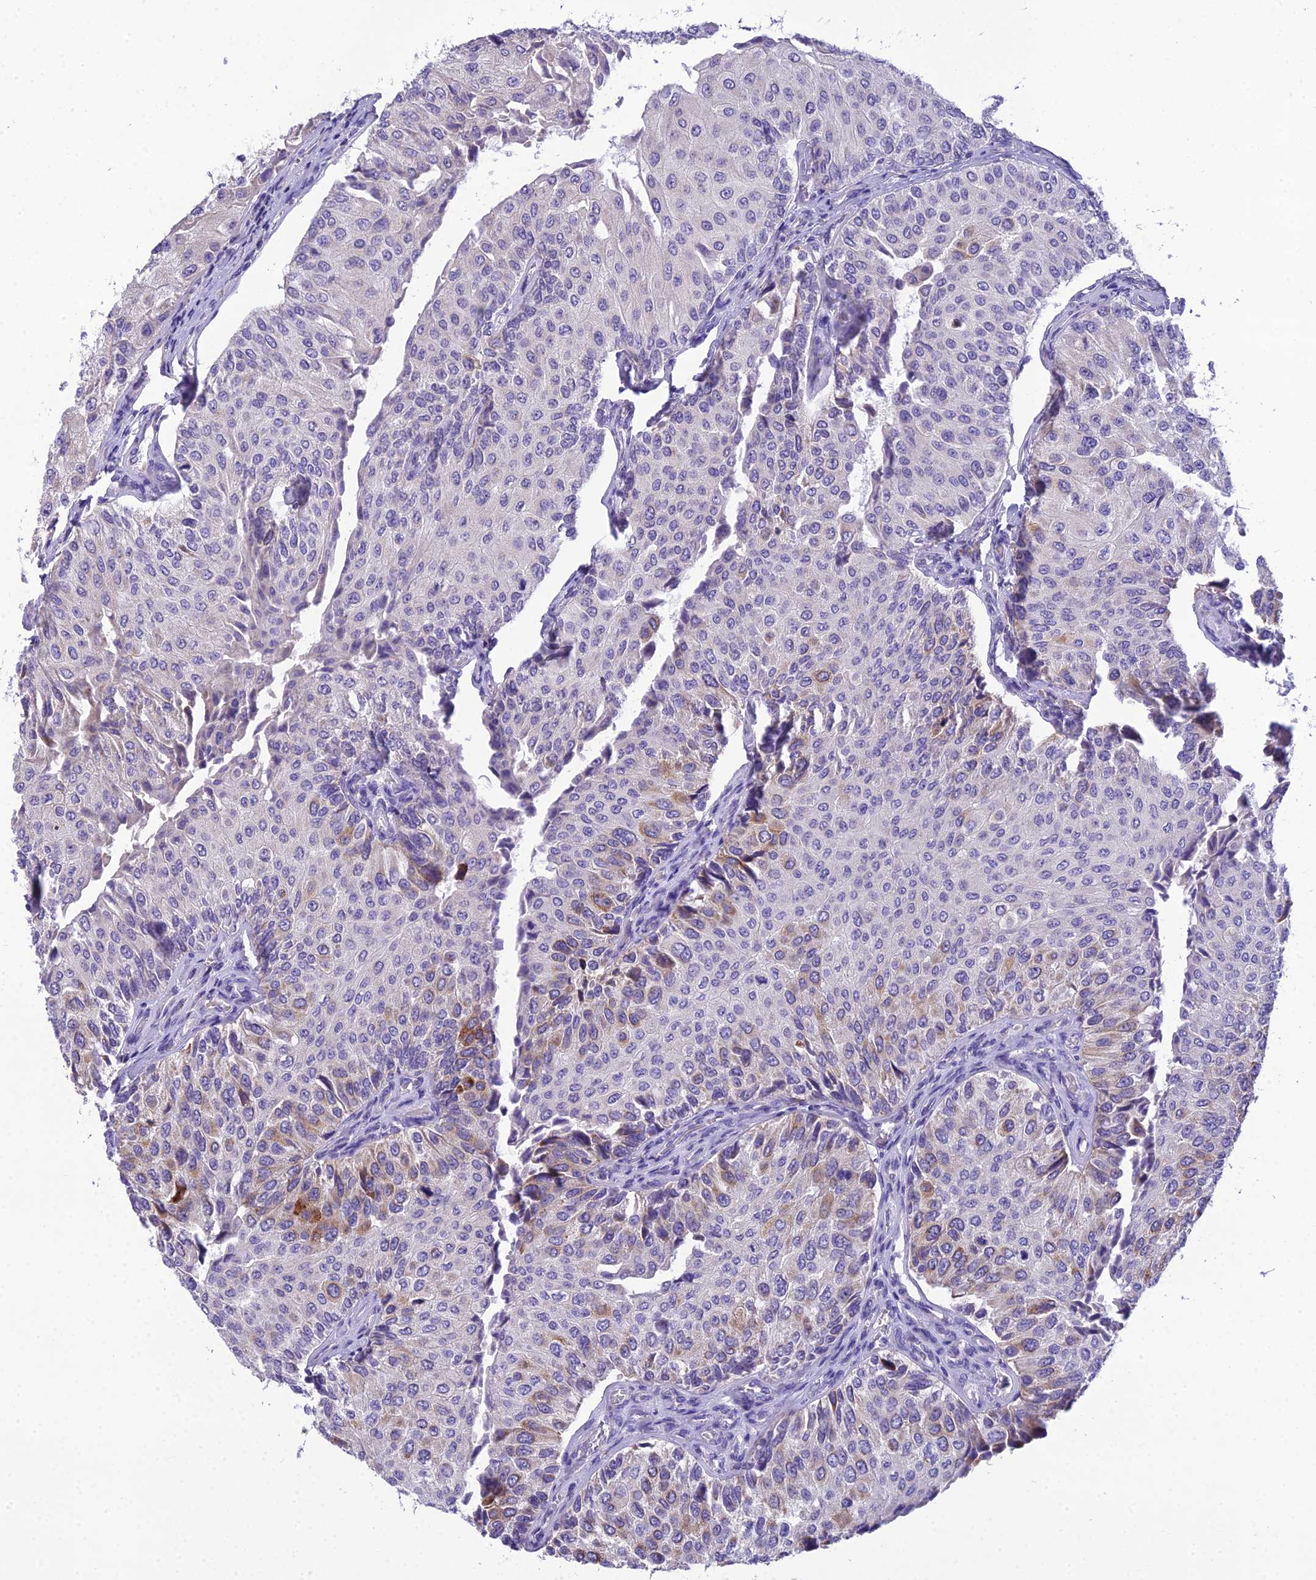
{"staining": {"intensity": "moderate", "quantity": "<25%", "location": "cytoplasmic/membranous"}, "tissue": "urothelial cancer", "cell_type": "Tumor cells", "image_type": "cancer", "snomed": [{"axis": "morphology", "description": "Urothelial carcinoma, High grade"}, {"axis": "topography", "description": "Kidney"}, {"axis": "topography", "description": "Urinary bladder"}], "caption": "This image exhibits high-grade urothelial carcinoma stained with IHC to label a protein in brown. The cytoplasmic/membranous of tumor cells show moderate positivity for the protein. Nuclei are counter-stained blue.", "gene": "MIIP", "patient": {"sex": "male", "age": 77}}